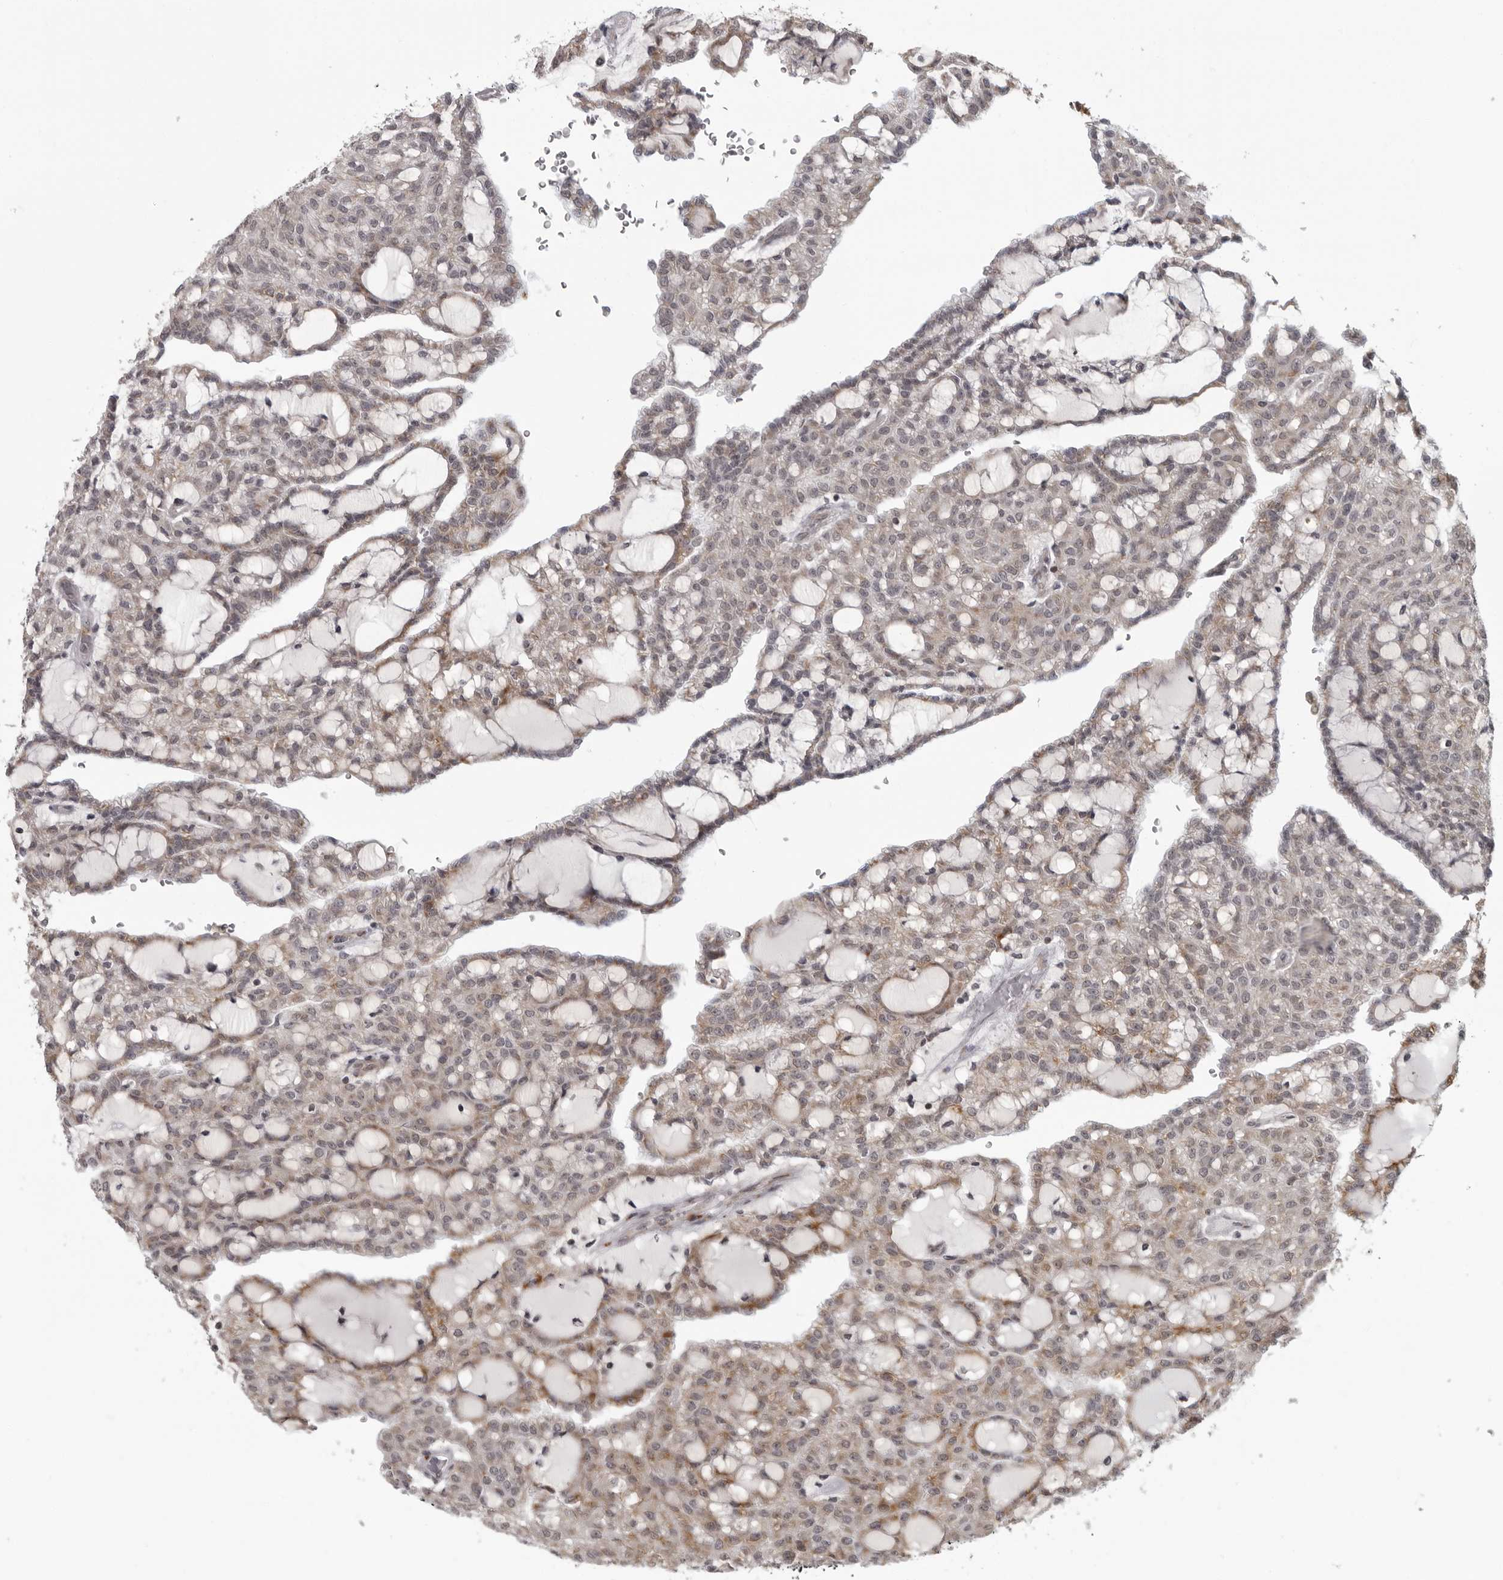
{"staining": {"intensity": "weak", "quantity": "25%-75%", "location": "cytoplasmic/membranous"}, "tissue": "renal cancer", "cell_type": "Tumor cells", "image_type": "cancer", "snomed": [{"axis": "morphology", "description": "Adenocarcinoma, NOS"}, {"axis": "topography", "description": "Kidney"}], "caption": "Renal cancer was stained to show a protein in brown. There is low levels of weak cytoplasmic/membranous staining in approximately 25%-75% of tumor cells.", "gene": "RTCA", "patient": {"sex": "male", "age": 63}}